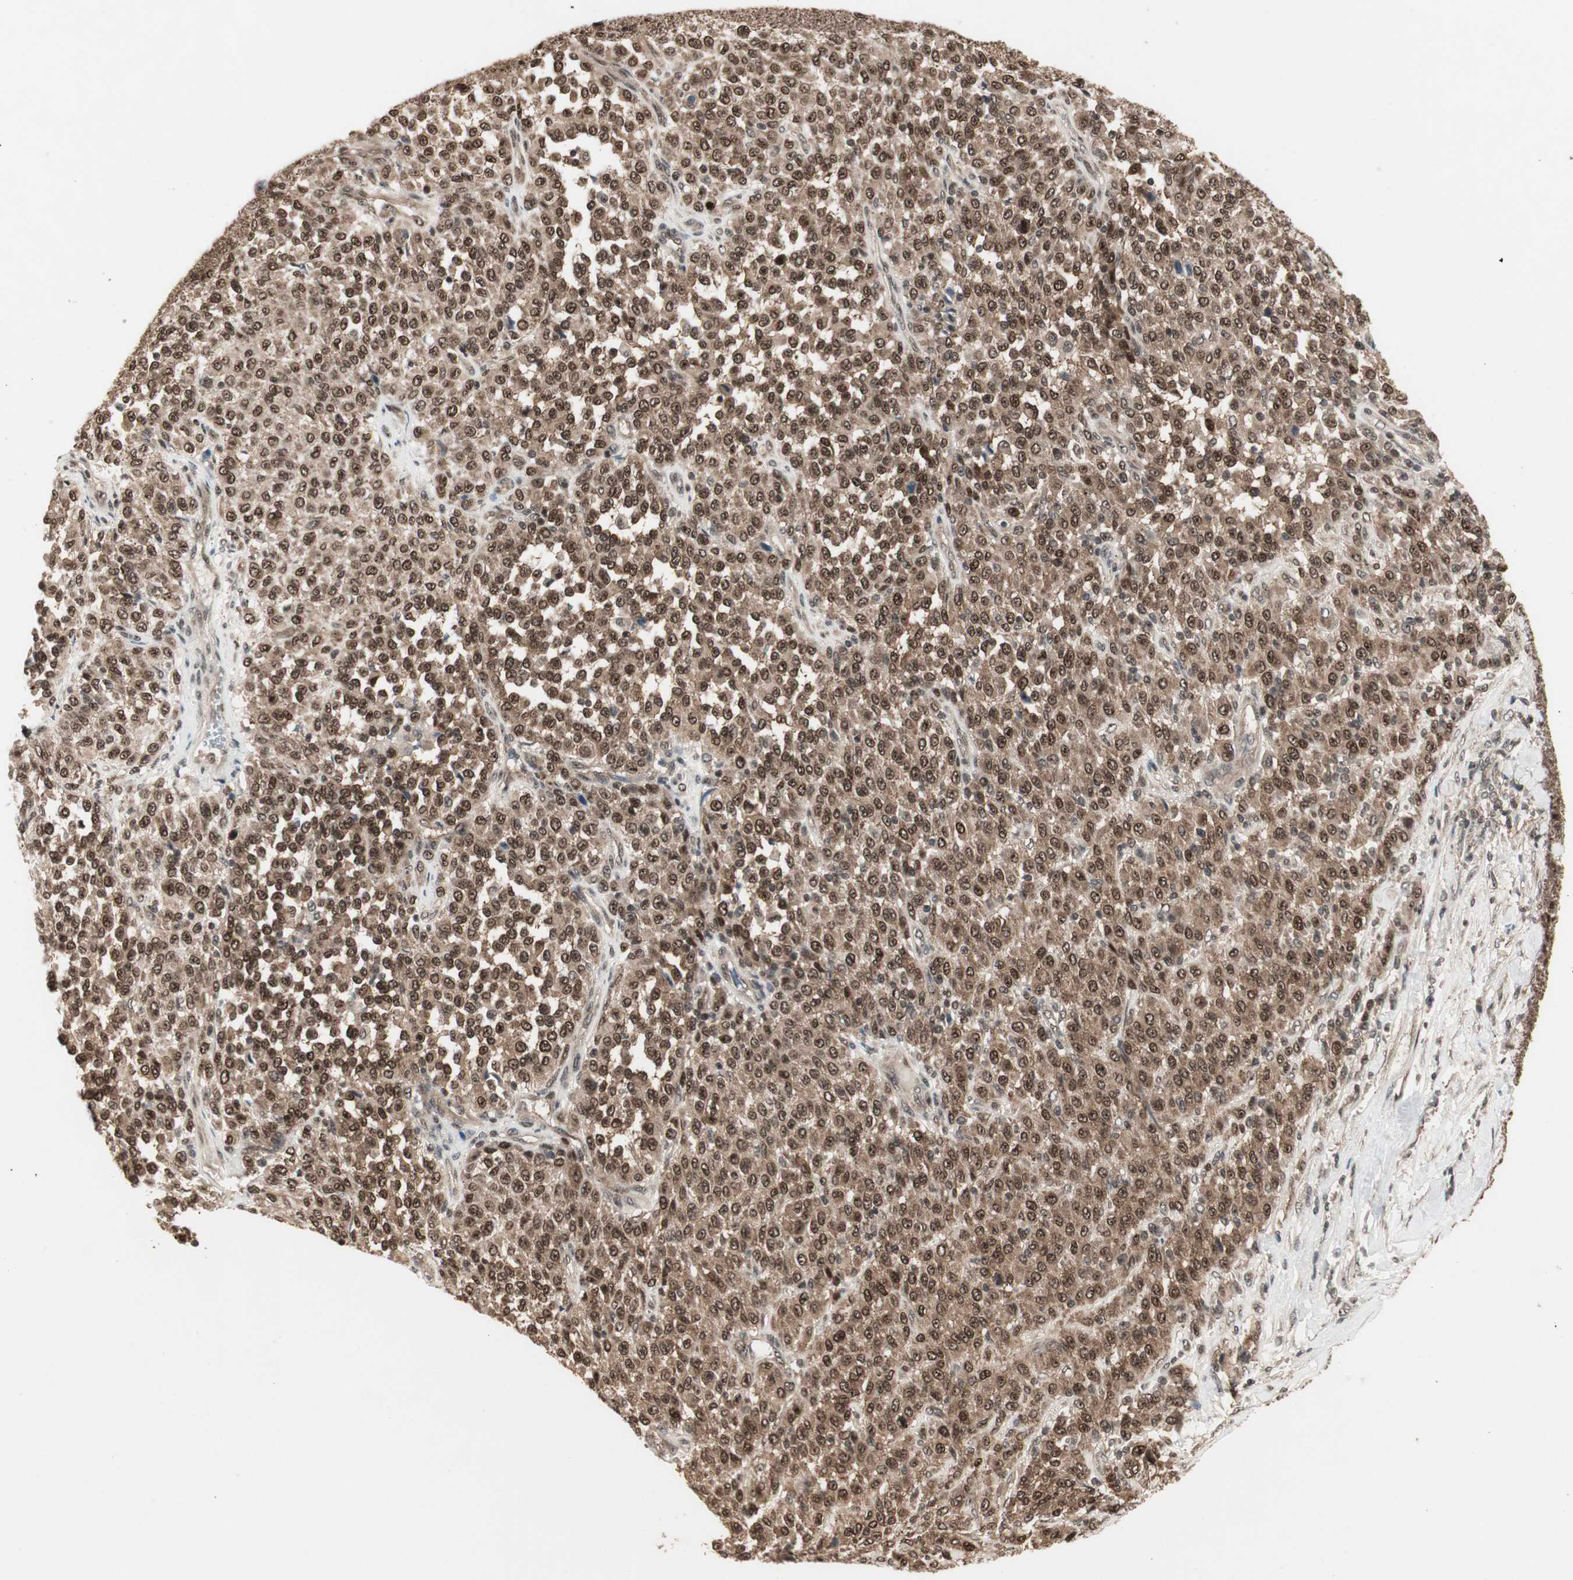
{"staining": {"intensity": "strong", "quantity": ">75%", "location": "cytoplasmic/membranous,nuclear"}, "tissue": "melanoma", "cell_type": "Tumor cells", "image_type": "cancer", "snomed": [{"axis": "morphology", "description": "Malignant melanoma, Metastatic site"}, {"axis": "topography", "description": "Pancreas"}], "caption": "High-magnification brightfield microscopy of malignant melanoma (metastatic site) stained with DAB (3,3'-diaminobenzidine) (brown) and counterstained with hematoxylin (blue). tumor cells exhibit strong cytoplasmic/membranous and nuclear expression is present in about>75% of cells. (Brightfield microscopy of DAB IHC at high magnification).", "gene": "CSNK2B", "patient": {"sex": "female", "age": 30}}